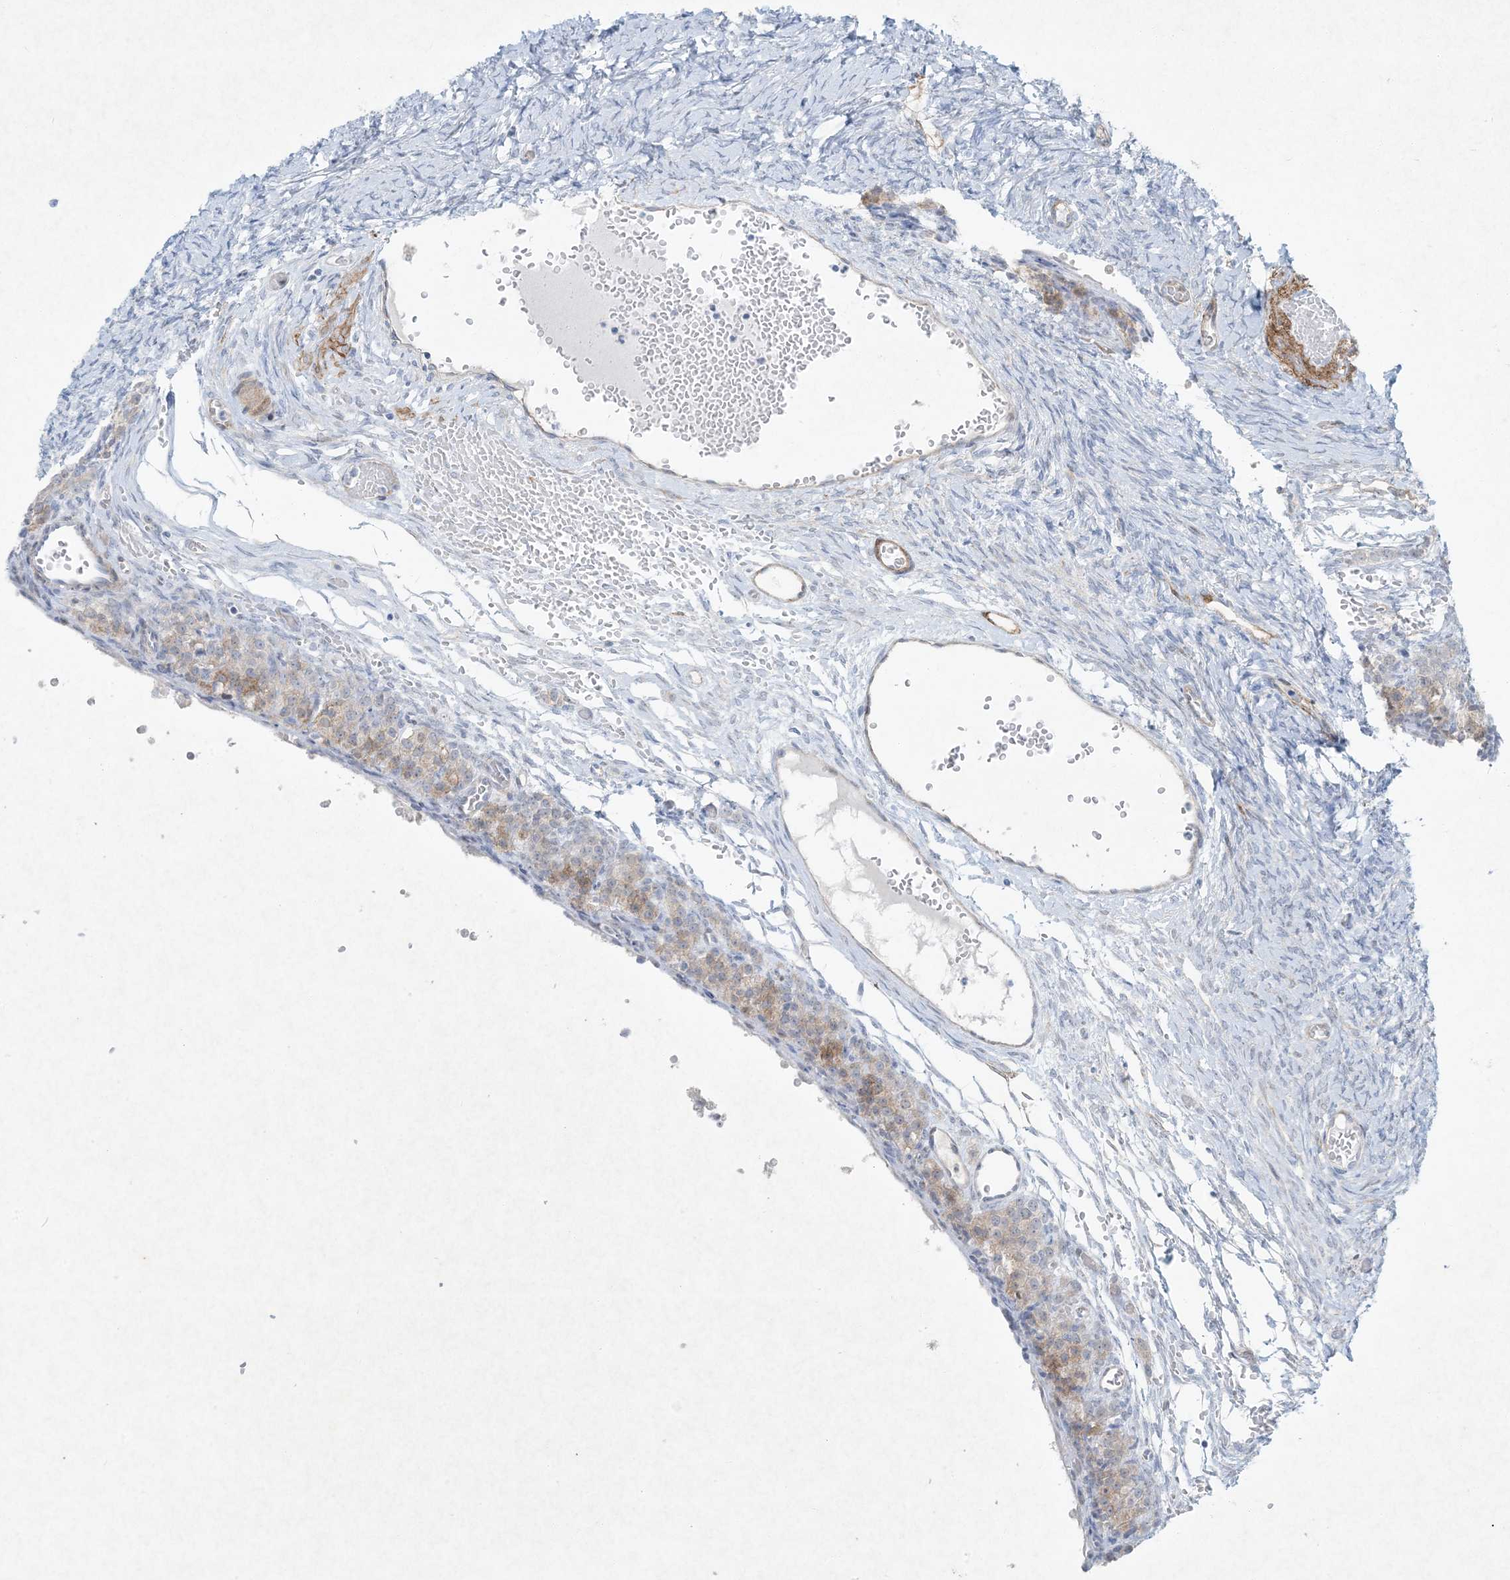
{"staining": {"intensity": "moderate", "quantity": "<25%", "location": "cytoplasmic/membranous"}, "tissue": "ovary", "cell_type": "Ovarian stroma cells", "image_type": "normal", "snomed": [{"axis": "morphology", "description": "Adenocarcinoma, NOS"}, {"axis": "topography", "description": "Endometrium"}], "caption": "IHC micrograph of normal ovary stained for a protein (brown), which displays low levels of moderate cytoplasmic/membranous expression in approximately <25% of ovarian stroma cells.", "gene": "PGM5", "patient": {"sex": "female", "age": 32}}